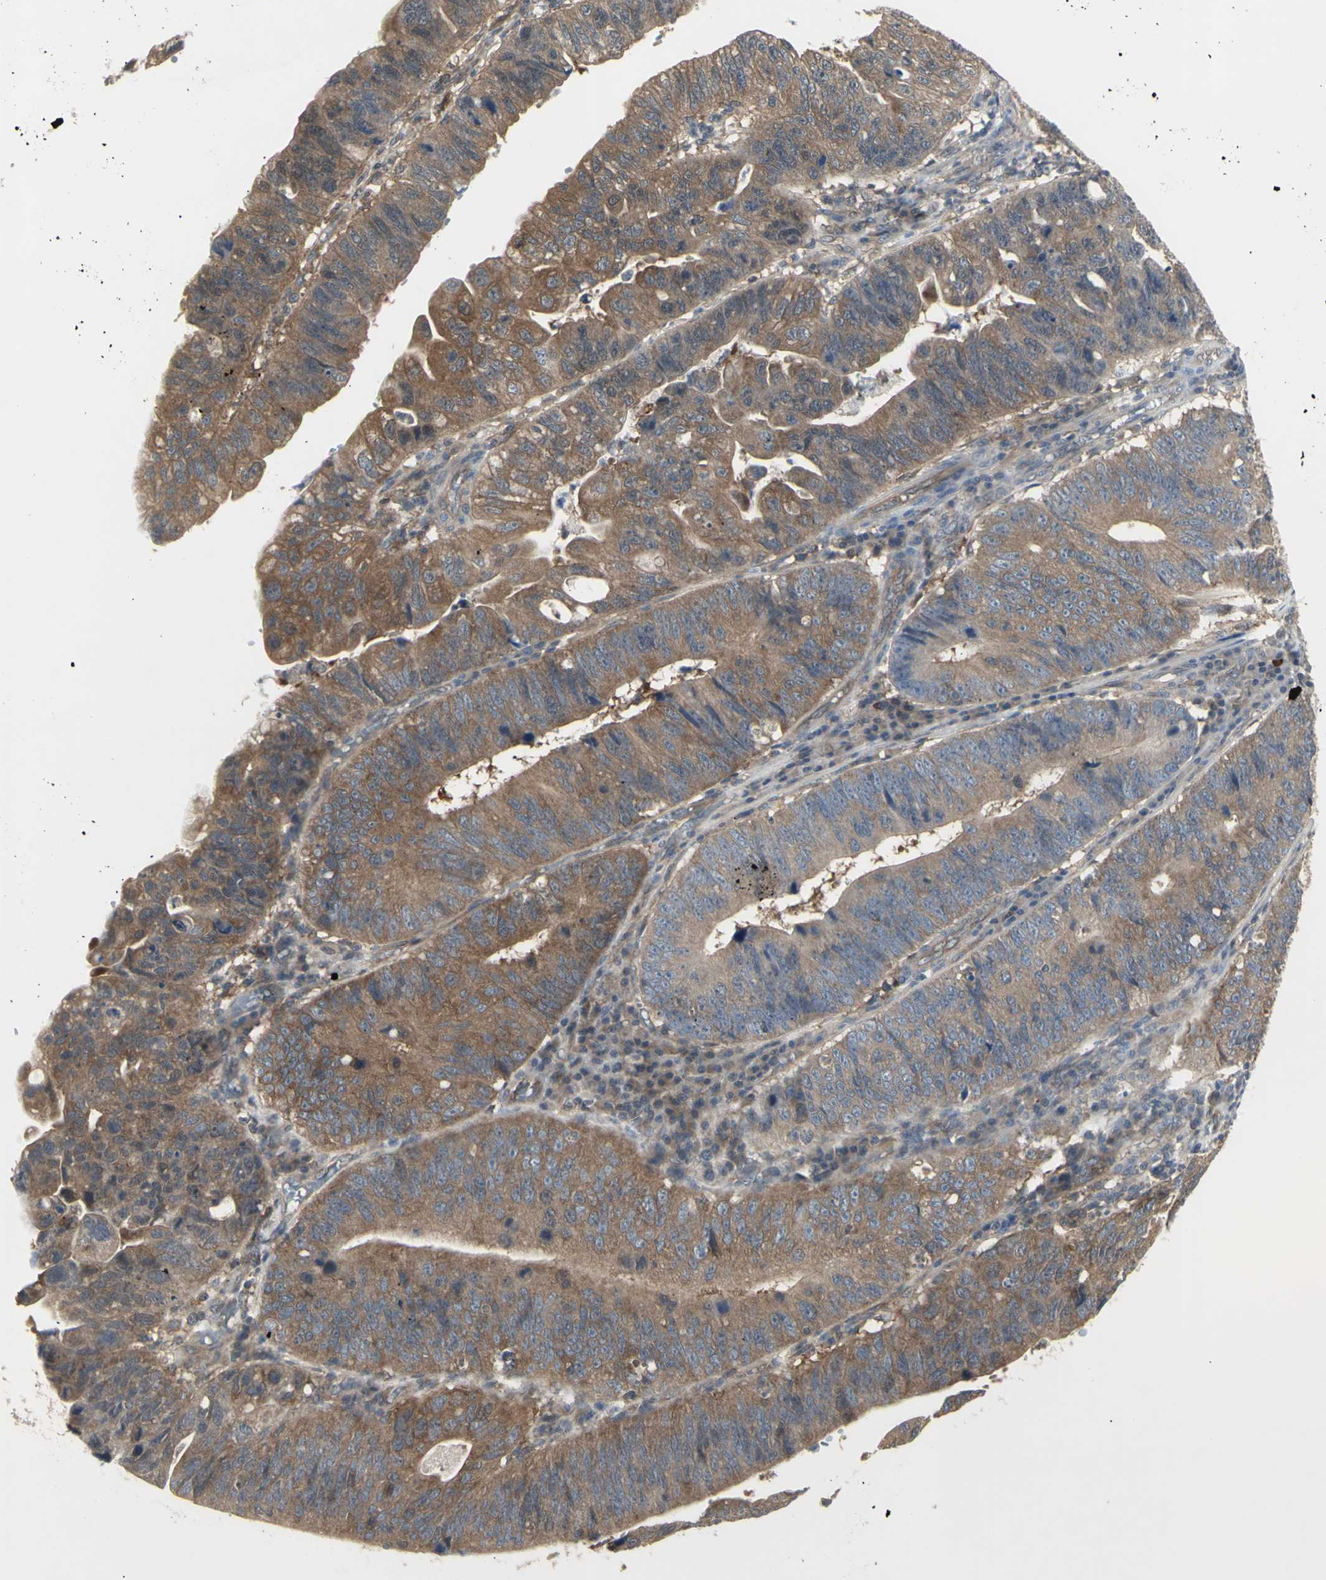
{"staining": {"intensity": "moderate", "quantity": ">75%", "location": "cytoplasmic/membranous"}, "tissue": "stomach cancer", "cell_type": "Tumor cells", "image_type": "cancer", "snomed": [{"axis": "morphology", "description": "Adenocarcinoma, NOS"}, {"axis": "topography", "description": "Stomach"}], "caption": "Immunohistochemistry histopathology image of stomach cancer stained for a protein (brown), which demonstrates medium levels of moderate cytoplasmic/membranous expression in approximately >75% of tumor cells.", "gene": "CHURC1-FNTB", "patient": {"sex": "male", "age": 59}}